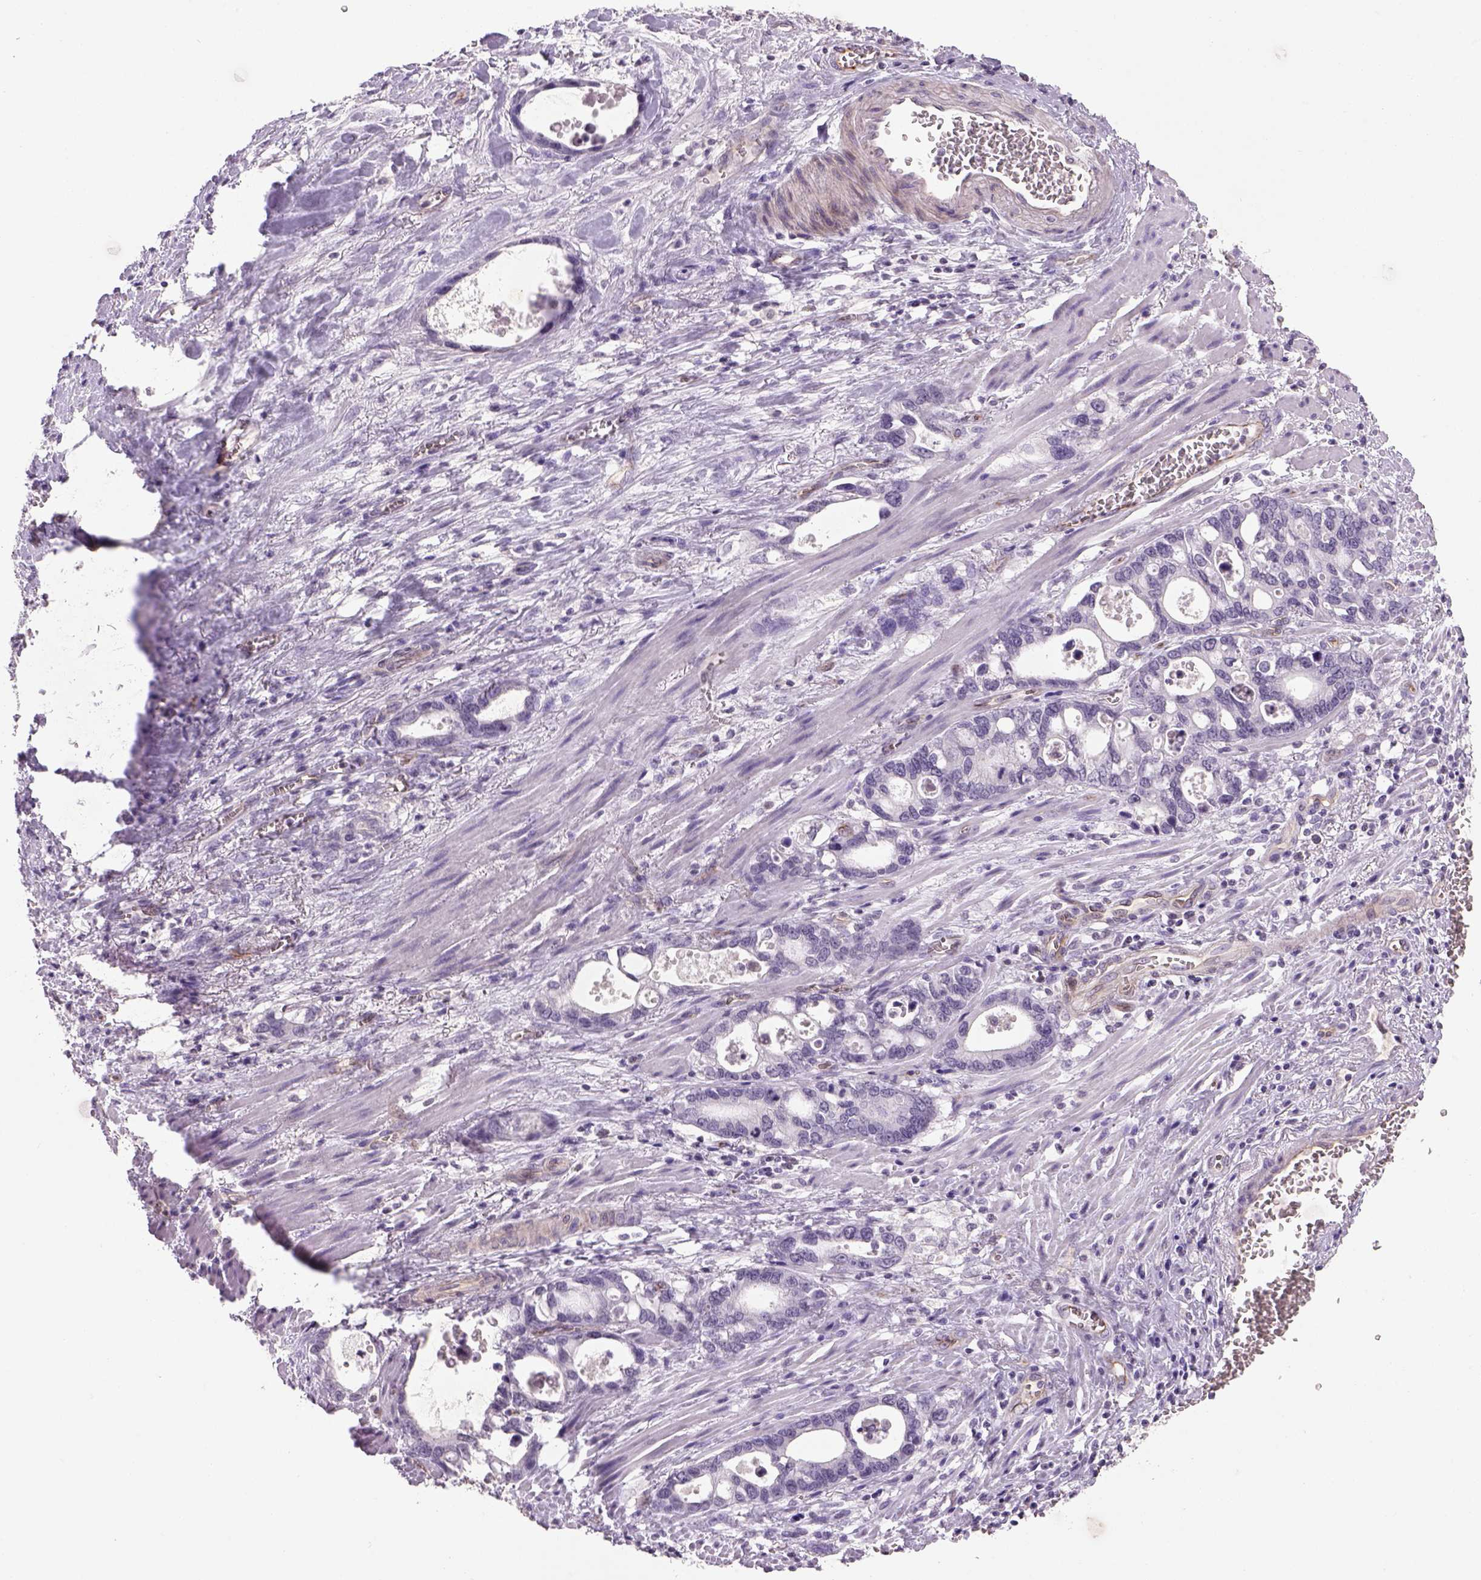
{"staining": {"intensity": "negative", "quantity": "none", "location": "none"}, "tissue": "stomach cancer", "cell_type": "Tumor cells", "image_type": "cancer", "snomed": [{"axis": "morphology", "description": "Normal tissue, NOS"}, {"axis": "morphology", "description": "Adenocarcinoma, NOS"}, {"axis": "topography", "description": "Esophagus"}, {"axis": "topography", "description": "Stomach, upper"}], "caption": "This histopathology image is of stomach adenocarcinoma stained with immunohistochemistry to label a protein in brown with the nuclei are counter-stained blue. There is no positivity in tumor cells.", "gene": "PRRT1", "patient": {"sex": "male", "age": 74}}